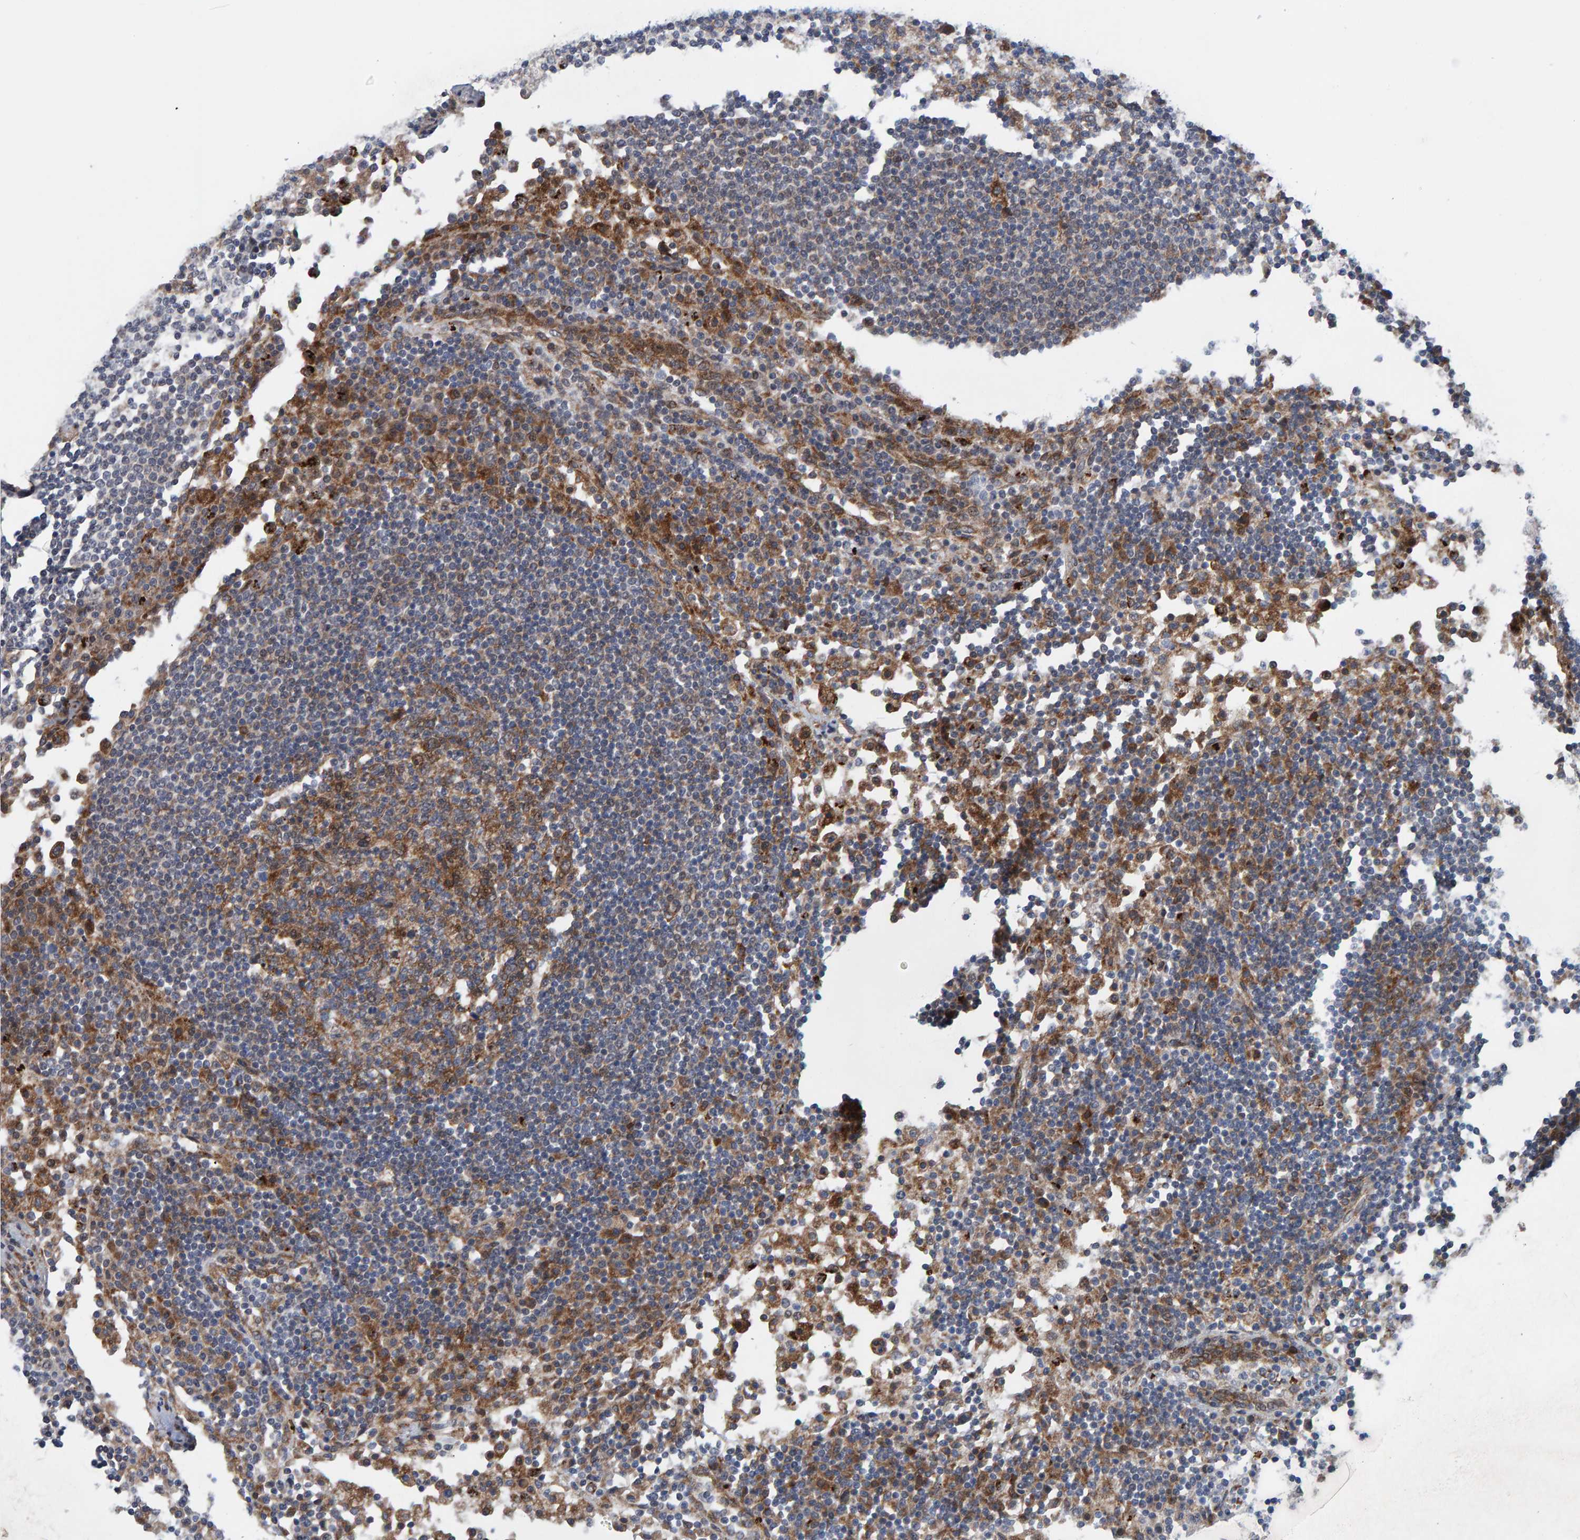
{"staining": {"intensity": "moderate", "quantity": "25%-75%", "location": "cytoplasmic/membranous"}, "tissue": "lymph node", "cell_type": "Germinal center cells", "image_type": "normal", "snomed": [{"axis": "morphology", "description": "Normal tissue, NOS"}, {"axis": "topography", "description": "Lymph node"}], "caption": "Immunohistochemical staining of unremarkable lymph node shows 25%-75% levels of moderate cytoplasmic/membranous protein expression in about 25%-75% of germinal center cells. (Brightfield microscopy of DAB IHC at high magnification).", "gene": "MFSD6L", "patient": {"sex": "female", "age": 53}}